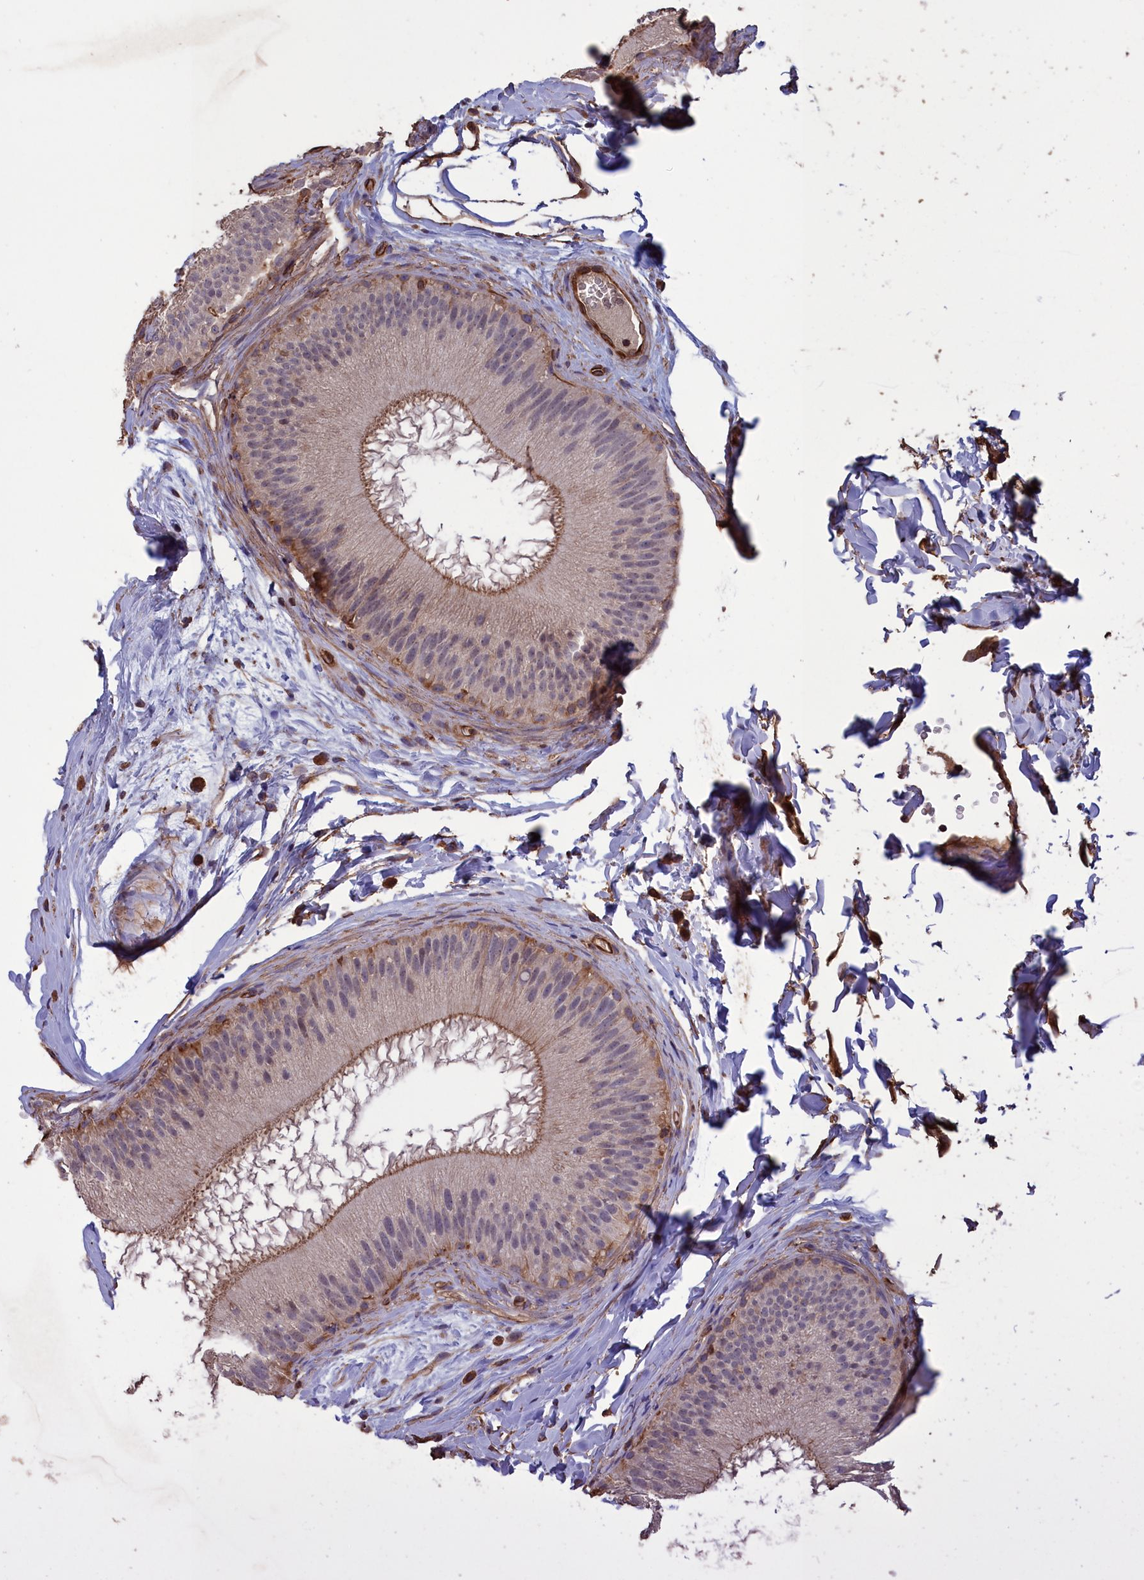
{"staining": {"intensity": "moderate", "quantity": "<25%", "location": "cytoplasmic/membranous"}, "tissue": "epididymis", "cell_type": "Glandular cells", "image_type": "normal", "snomed": [{"axis": "morphology", "description": "Normal tissue, NOS"}, {"axis": "topography", "description": "Epididymis"}], "caption": "This histopathology image reveals normal epididymis stained with IHC to label a protein in brown. The cytoplasmic/membranous of glandular cells show moderate positivity for the protein. Nuclei are counter-stained blue.", "gene": "DAPK3", "patient": {"sex": "male", "age": 45}}